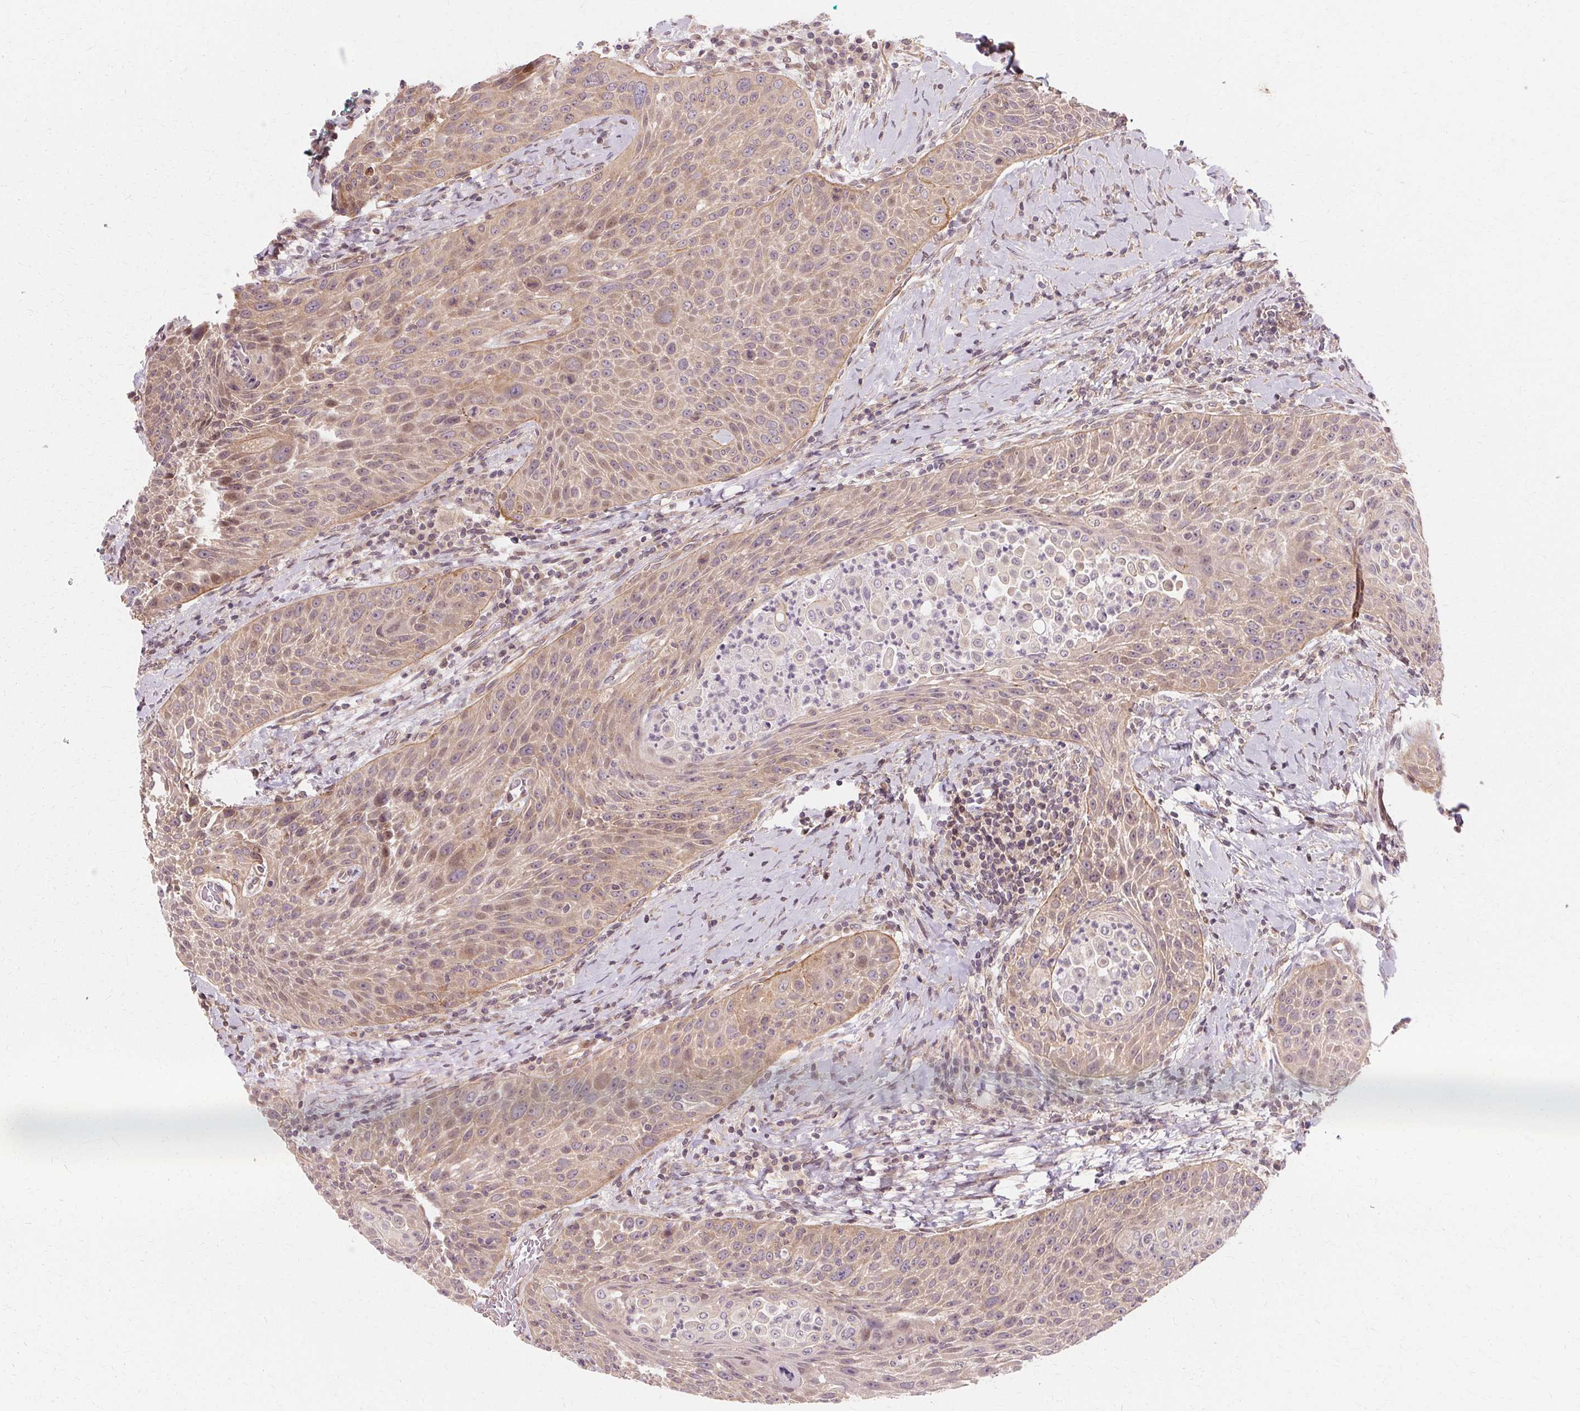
{"staining": {"intensity": "weak", "quantity": "25%-75%", "location": "cytoplasmic/membranous"}, "tissue": "head and neck cancer", "cell_type": "Tumor cells", "image_type": "cancer", "snomed": [{"axis": "morphology", "description": "Squamous cell carcinoma, NOS"}, {"axis": "topography", "description": "Head-Neck"}], "caption": "Immunohistochemistry (IHC) photomicrograph of human head and neck cancer (squamous cell carcinoma) stained for a protein (brown), which displays low levels of weak cytoplasmic/membranous expression in approximately 25%-75% of tumor cells.", "gene": "USP8", "patient": {"sex": "male", "age": 69}}